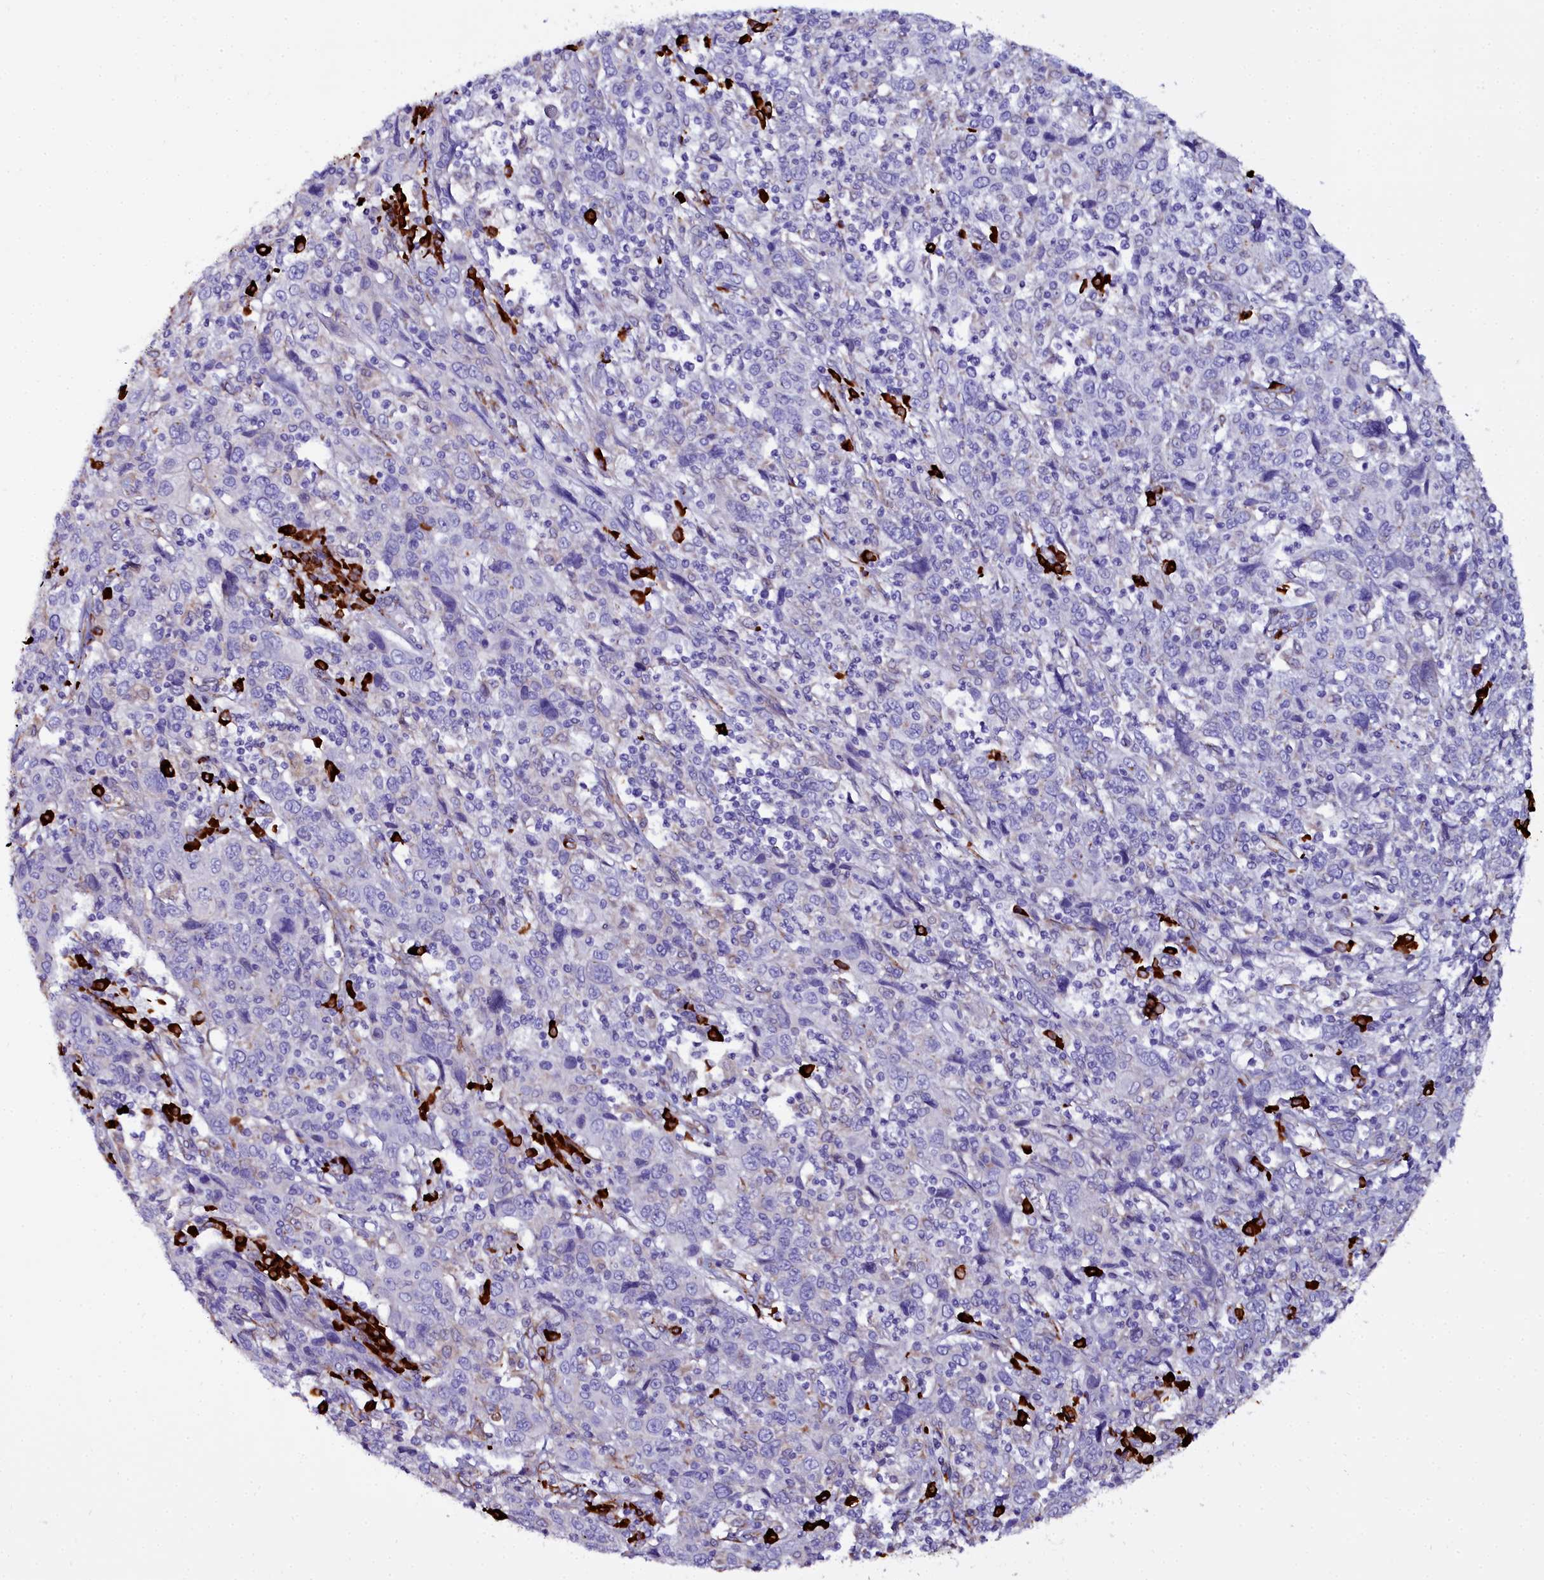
{"staining": {"intensity": "negative", "quantity": "none", "location": "none"}, "tissue": "cervical cancer", "cell_type": "Tumor cells", "image_type": "cancer", "snomed": [{"axis": "morphology", "description": "Squamous cell carcinoma, NOS"}, {"axis": "topography", "description": "Cervix"}], "caption": "Immunohistochemical staining of human cervical cancer shows no significant positivity in tumor cells.", "gene": "TXNDC5", "patient": {"sex": "female", "age": 46}}